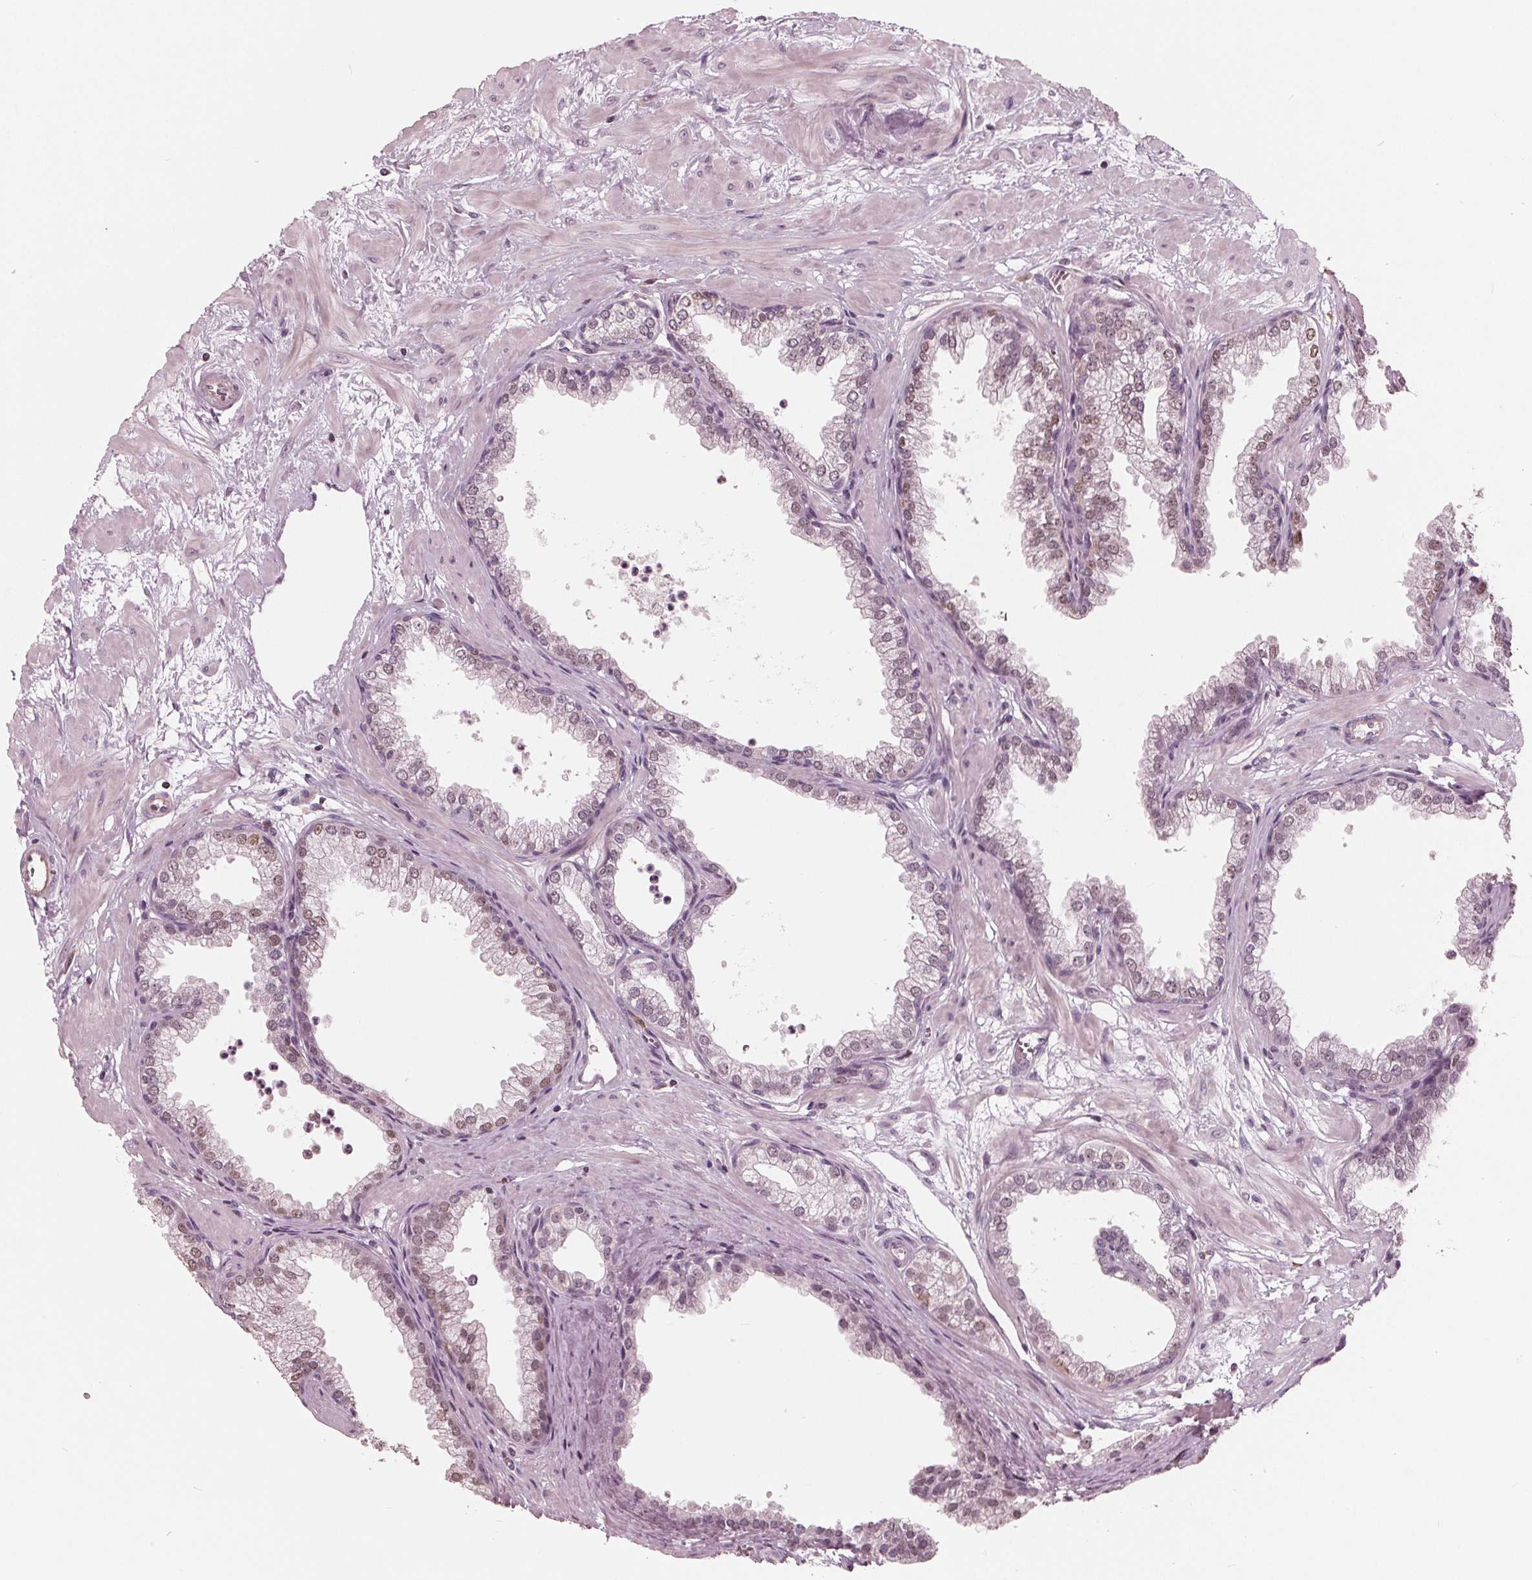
{"staining": {"intensity": "weak", "quantity": "25%-75%", "location": "nuclear"}, "tissue": "prostate", "cell_type": "Glandular cells", "image_type": "normal", "snomed": [{"axis": "morphology", "description": "Normal tissue, NOS"}, {"axis": "topography", "description": "Prostate"}], "caption": "Weak nuclear staining is identified in about 25%-75% of glandular cells in unremarkable prostate.", "gene": "ING3", "patient": {"sex": "male", "age": 37}}